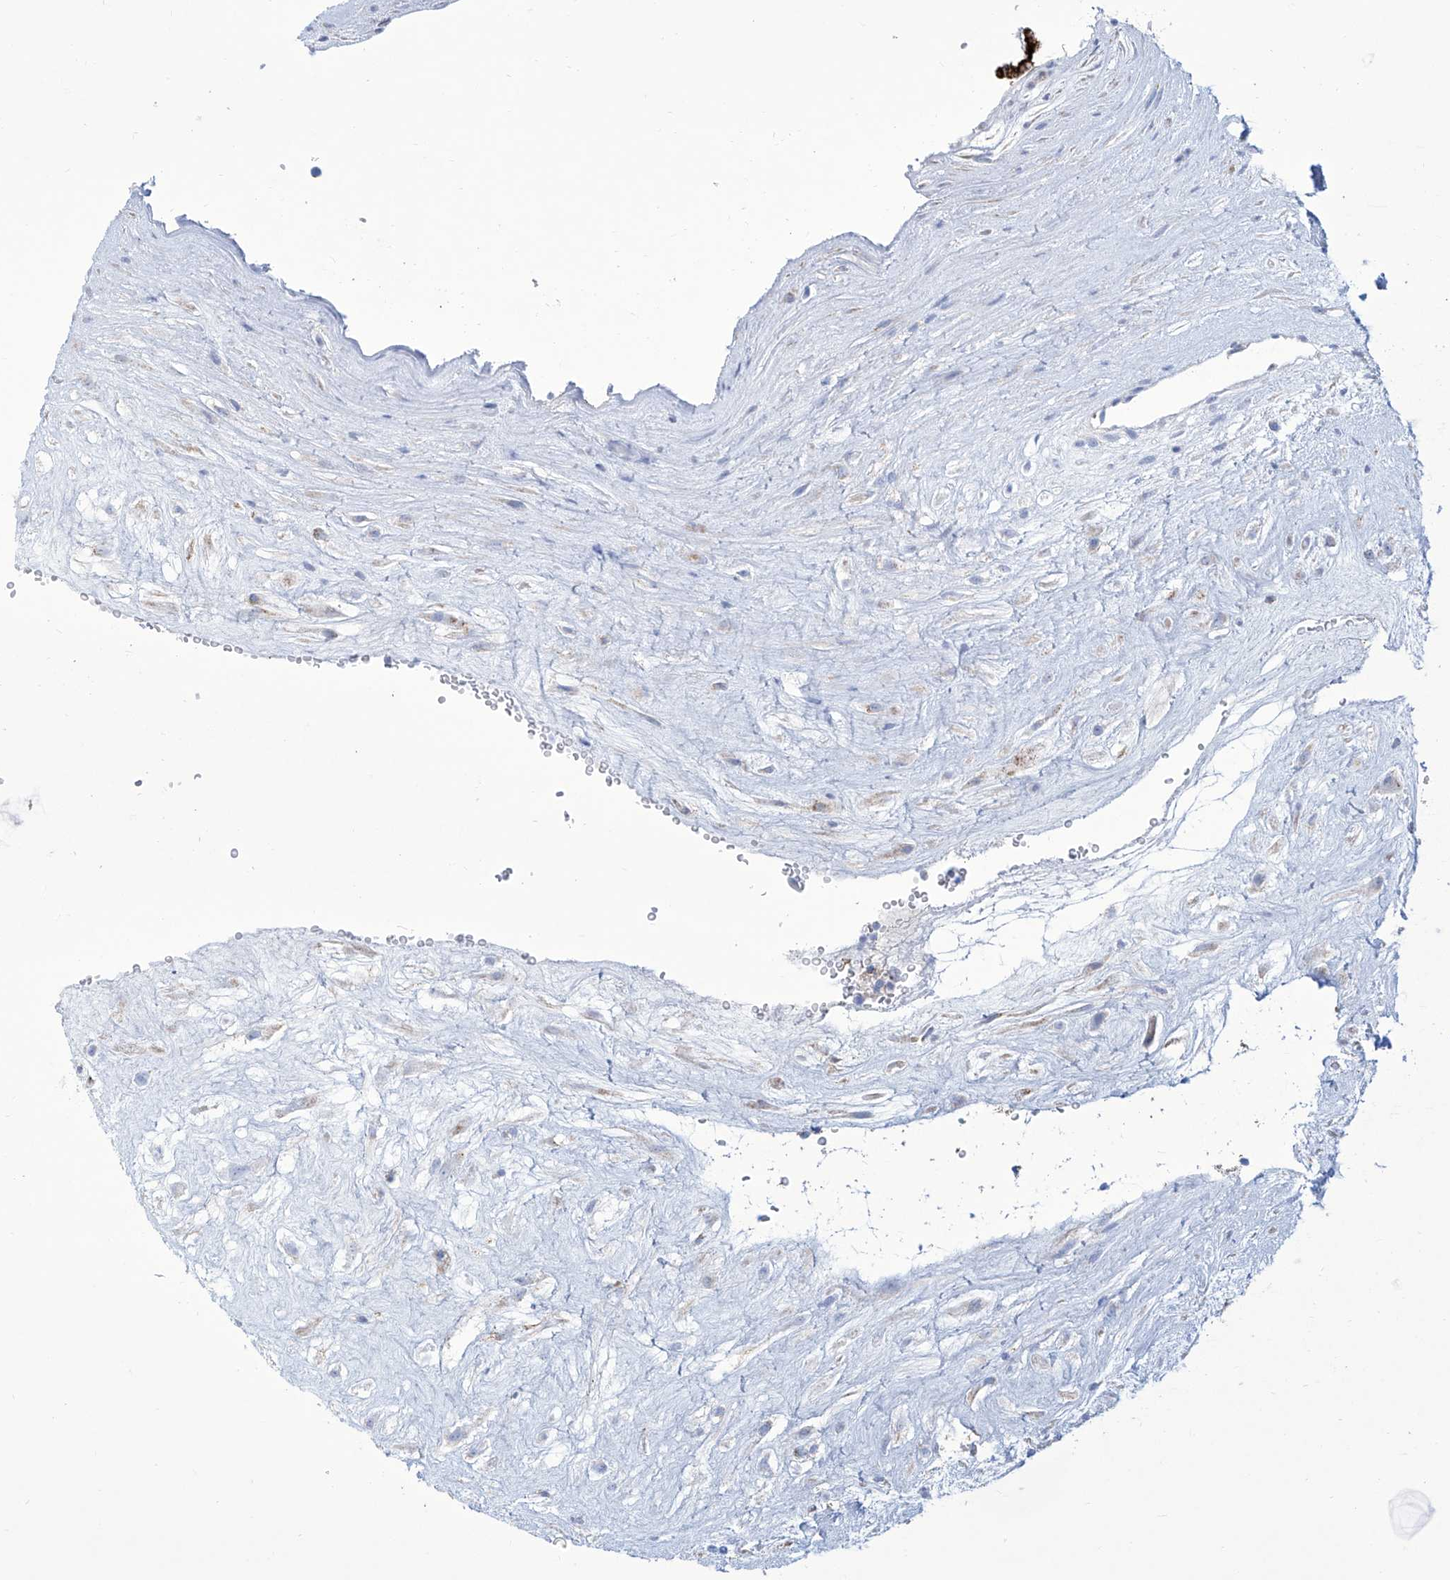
{"staining": {"intensity": "negative", "quantity": "none", "location": "none"}, "tissue": "placenta", "cell_type": "Decidual cells", "image_type": "normal", "snomed": [{"axis": "morphology", "description": "Normal tissue, NOS"}, {"axis": "topography", "description": "Placenta"}], "caption": "Unremarkable placenta was stained to show a protein in brown. There is no significant positivity in decidual cells.", "gene": "ALDH6A1", "patient": {"sex": "female", "age": 18}}